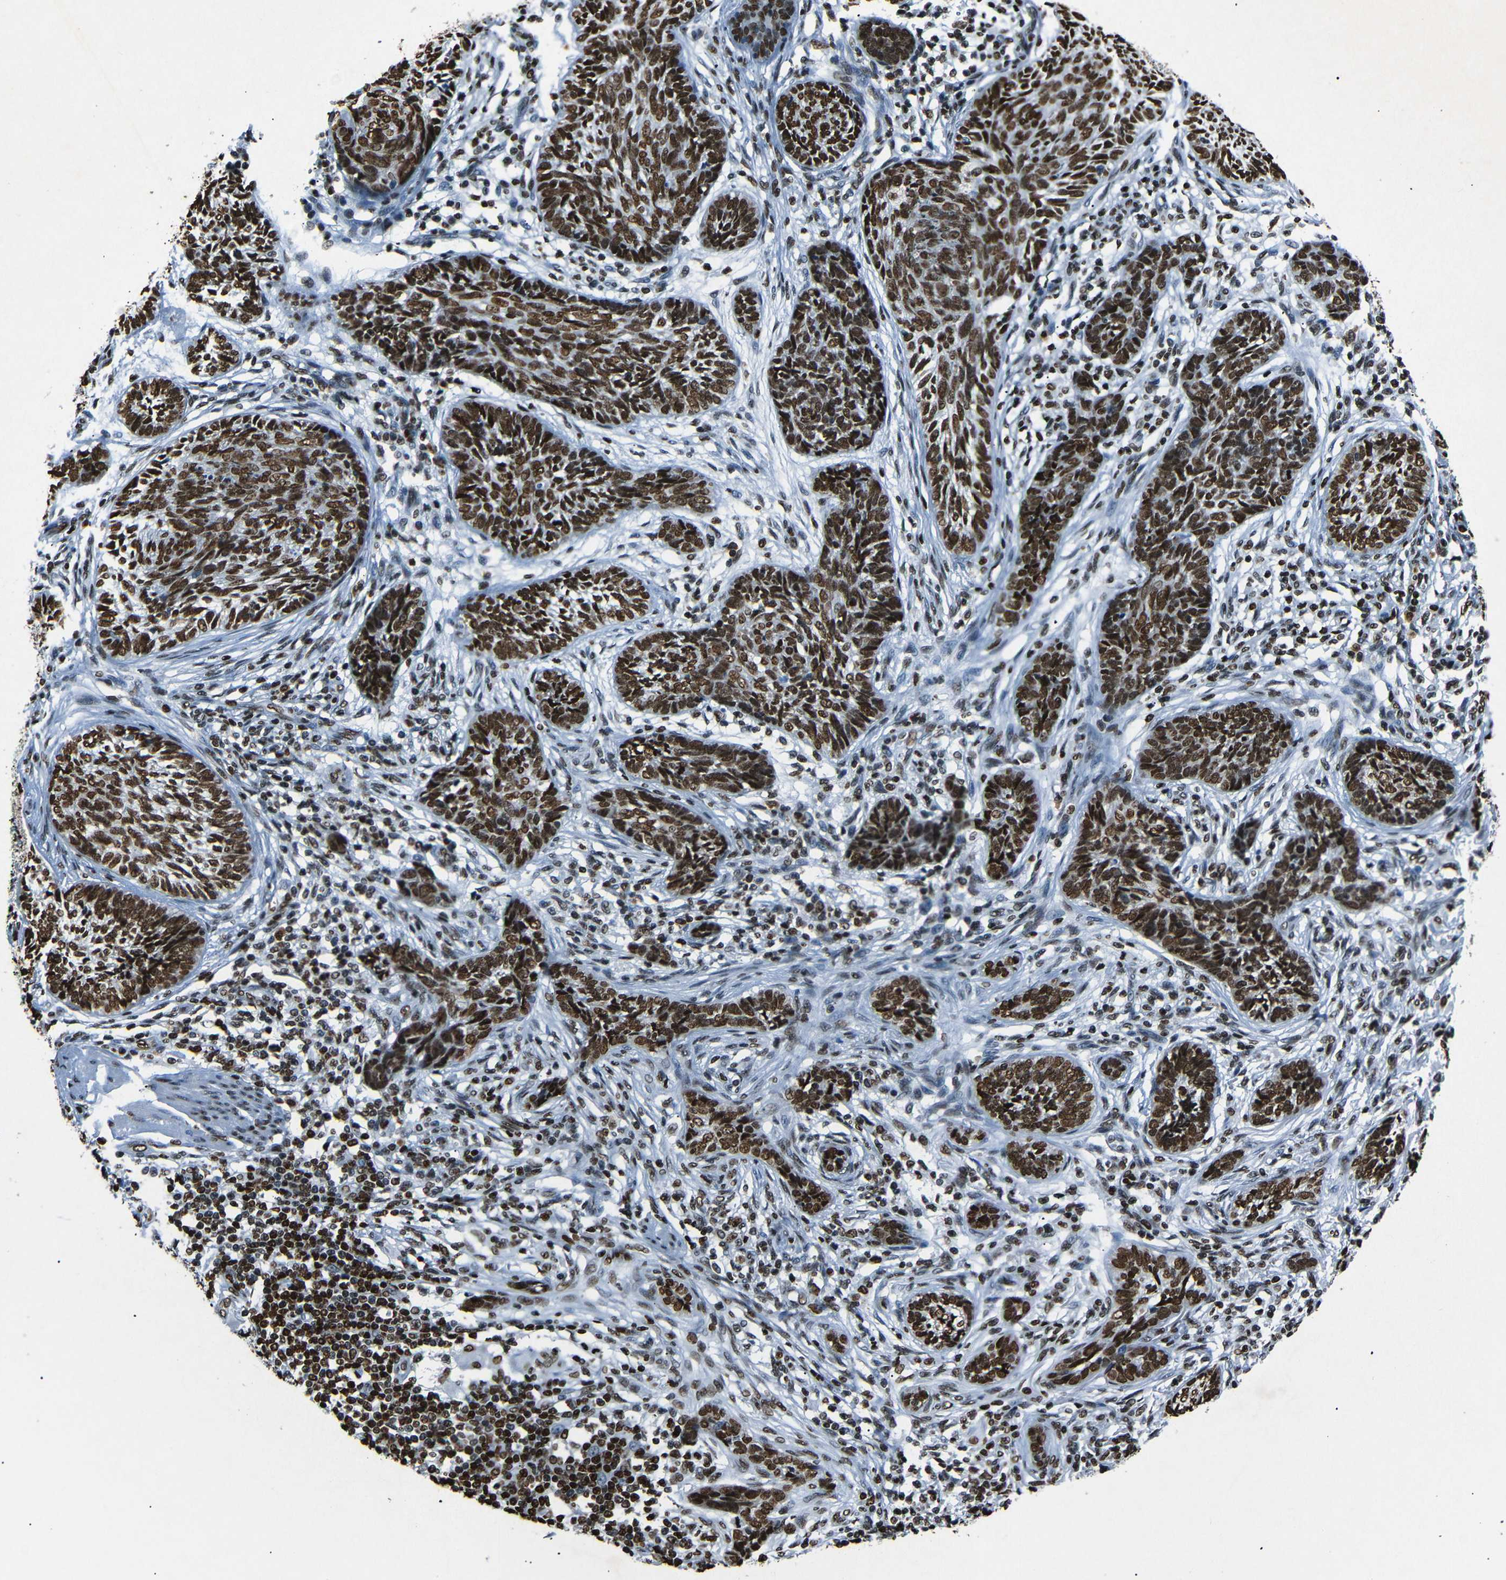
{"staining": {"intensity": "strong", "quantity": ">75%", "location": "nuclear"}, "tissue": "skin cancer", "cell_type": "Tumor cells", "image_type": "cancer", "snomed": [{"axis": "morphology", "description": "Papilloma, NOS"}, {"axis": "morphology", "description": "Basal cell carcinoma"}, {"axis": "topography", "description": "Skin"}], "caption": "Tumor cells reveal strong nuclear expression in approximately >75% of cells in basal cell carcinoma (skin).", "gene": "HMGN1", "patient": {"sex": "male", "age": 87}}